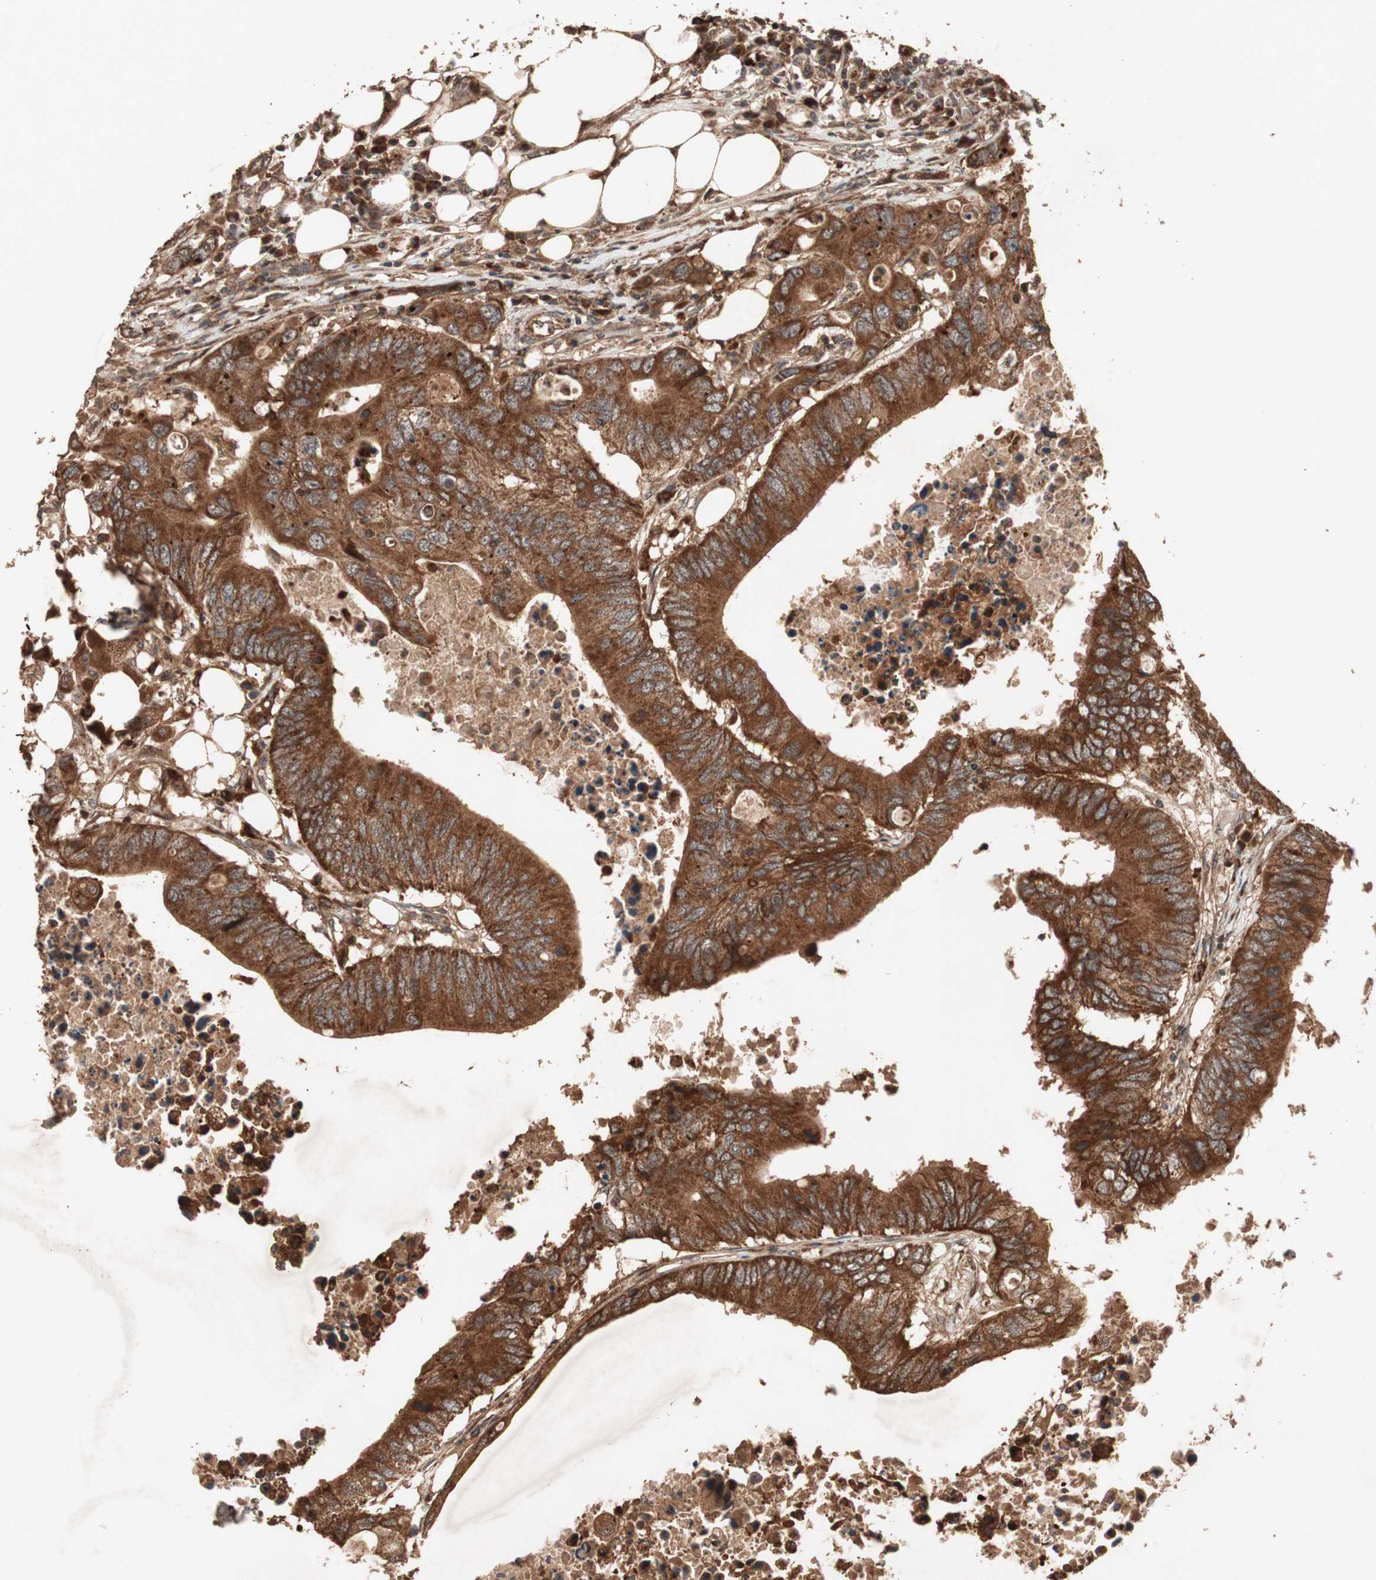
{"staining": {"intensity": "strong", "quantity": ">75%", "location": "cytoplasmic/membranous"}, "tissue": "colorectal cancer", "cell_type": "Tumor cells", "image_type": "cancer", "snomed": [{"axis": "morphology", "description": "Adenocarcinoma, NOS"}, {"axis": "topography", "description": "Colon"}], "caption": "High-magnification brightfield microscopy of adenocarcinoma (colorectal) stained with DAB (3,3'-diaminobenzidine) (brown) and counterstained with hematoxylin (blue). tumor cells exhibit strong cytoplasmic/membranous positivity is identified in approximately>75% of cells.", "gene": "RAB1A", "patient": {"sex": "male", "age": 71}}